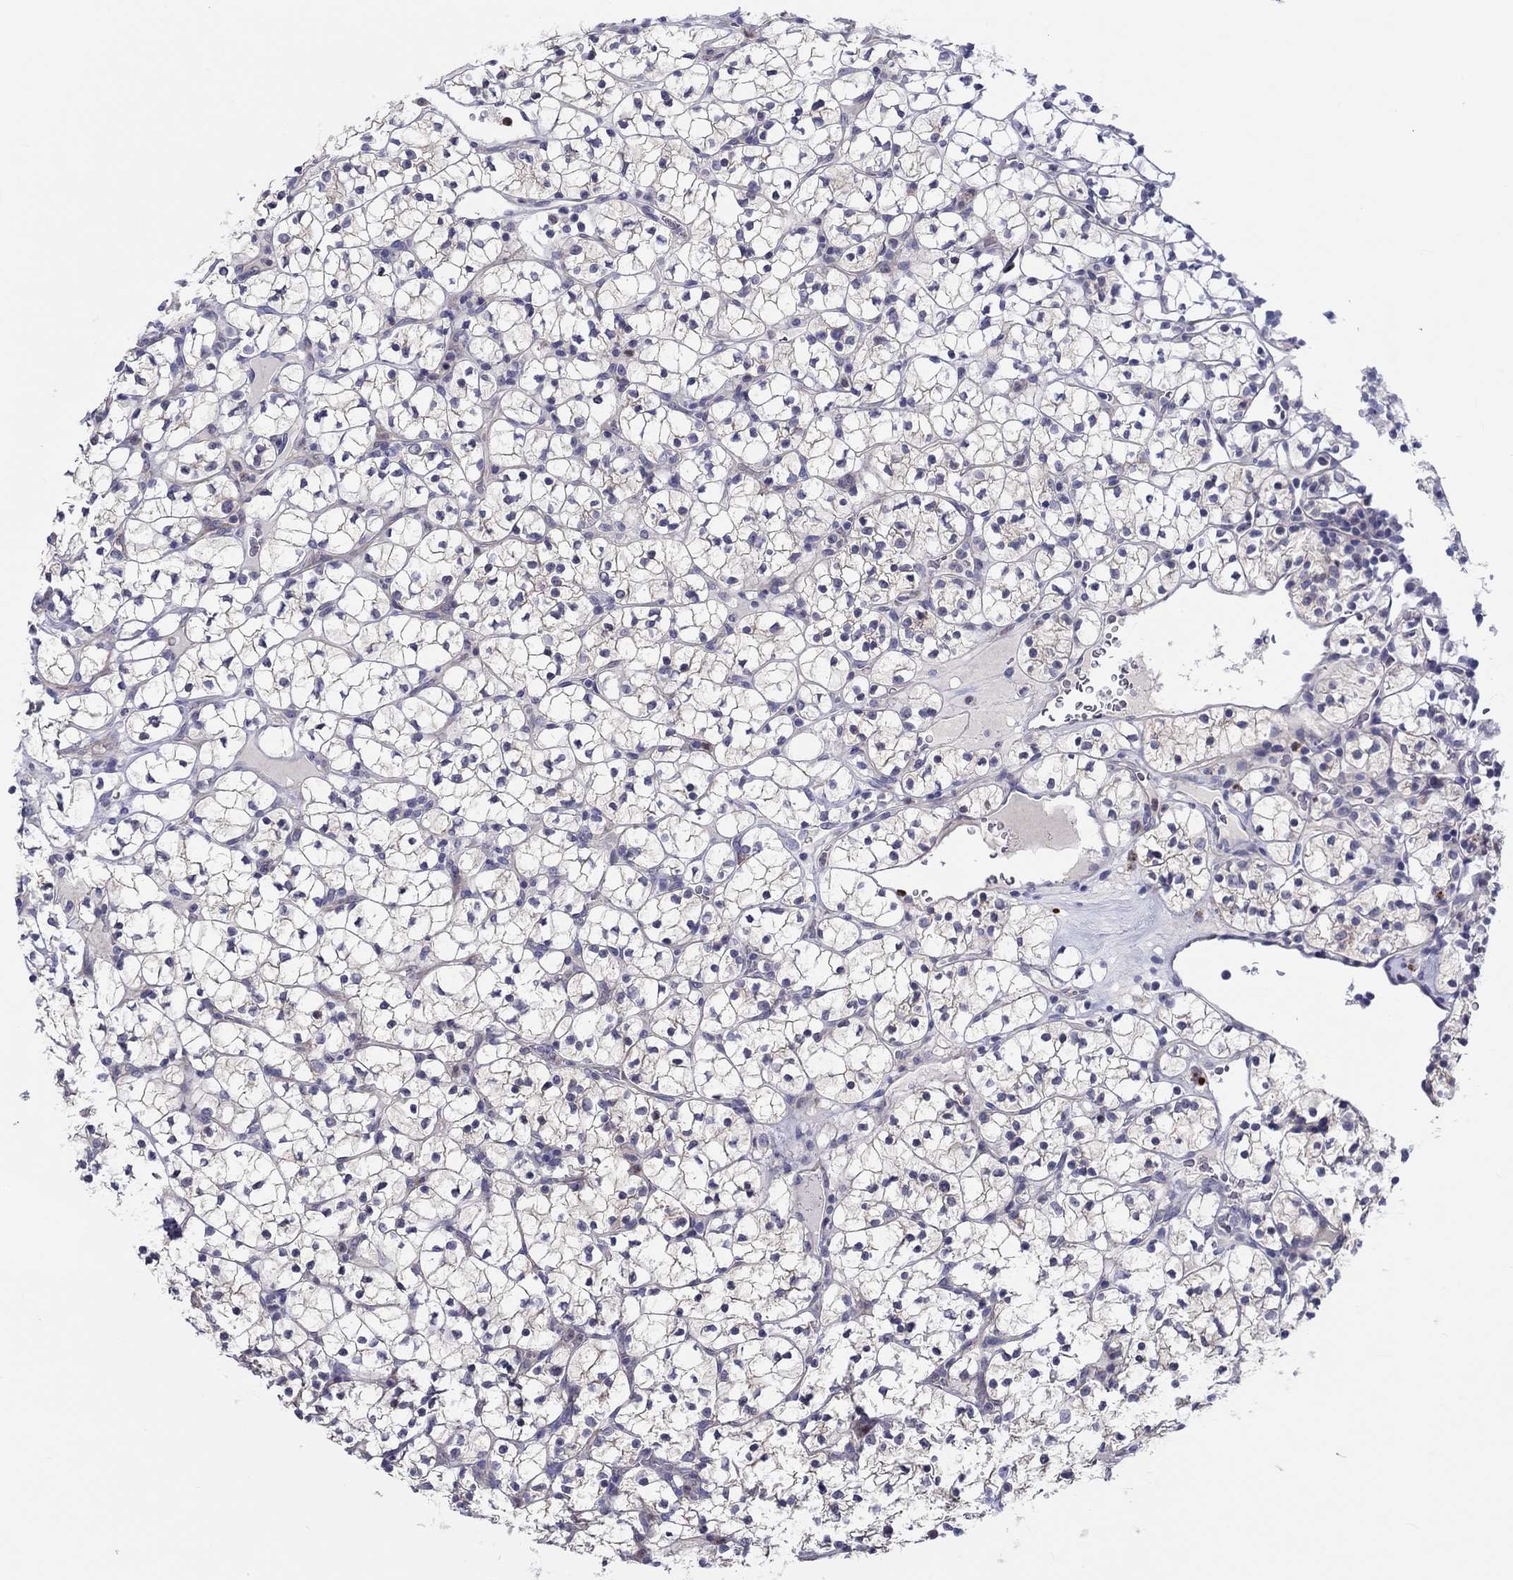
{"staining": {"intensity": "negative", "quantity": "none", "location": "none"}, "tissue": "renal cancer", "cell_type": "Tumor cells", "image_type": "cancer", "snomed": [{"axis": "morphology", "description": "Adenocarcinoma, NOS"}, {"axis": "topography", "description": "Kidney"}], "caption": "Immunohistochemistry (IHC) of adenocarcinoma (renal) displays no expression in tumor cells.", "gene": "ABCG4", "patient": {"sex": "female", "age": 89}}